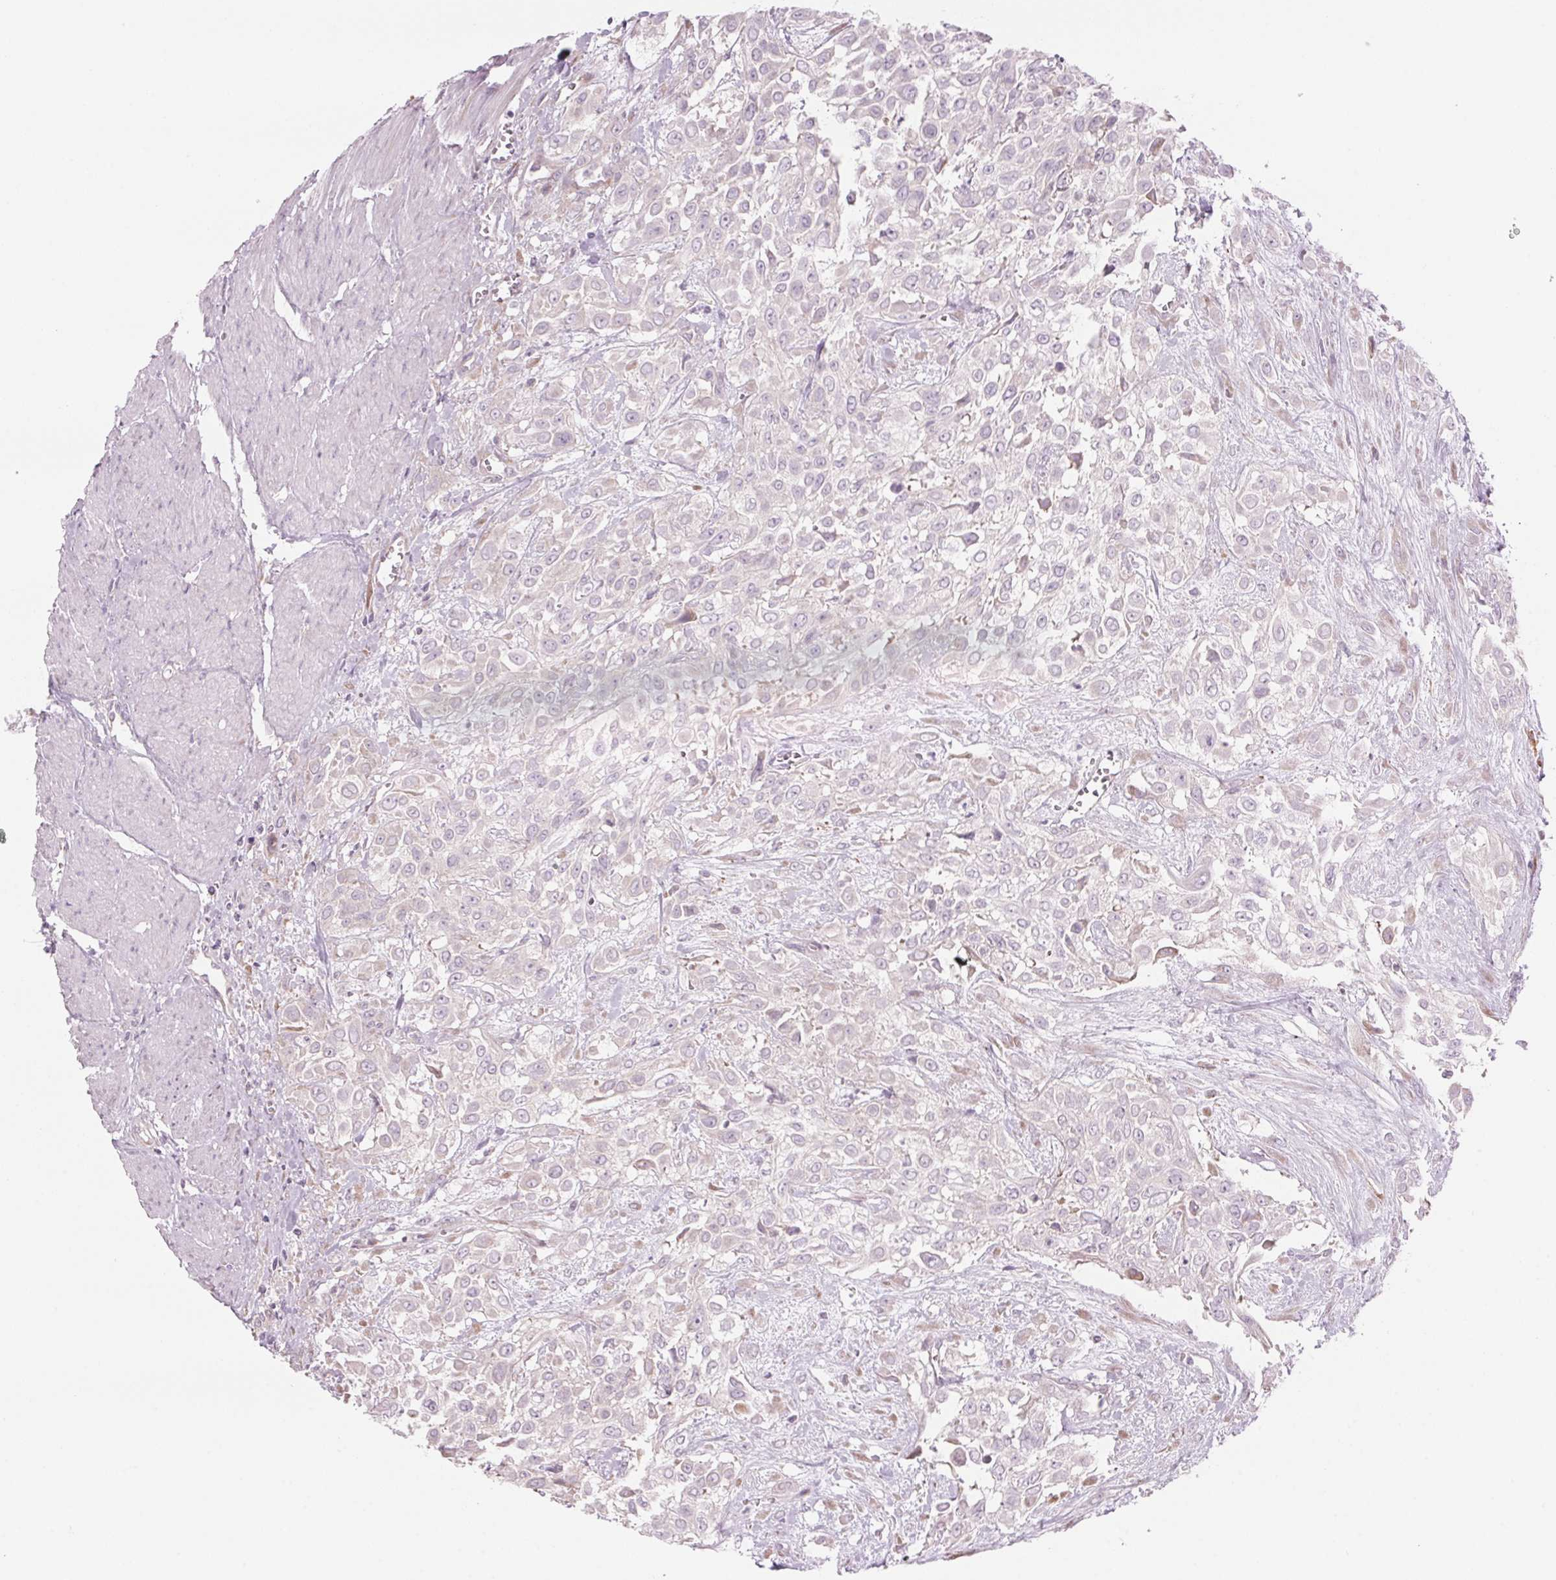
{"staining": {"intensity": "negative", "quantity": "none", "location": "none"}, "tissue": "urothelial cancer", "cell_type": "Tumor cells", "image_type": "cancer", "snomed": [{"axis": "morphology", "description": "Urothelial carcinoma, High grade"}, {"axis": "topography", "description": "Urinary bladder"}], "caption": "Protein analysis of urothelial cancer reveals no significant expression in tumor cells. (IHC, brightfield microscopy, high magnification).", "gene": "GNMT", "patient": {"sex": "male", "age": 57}}